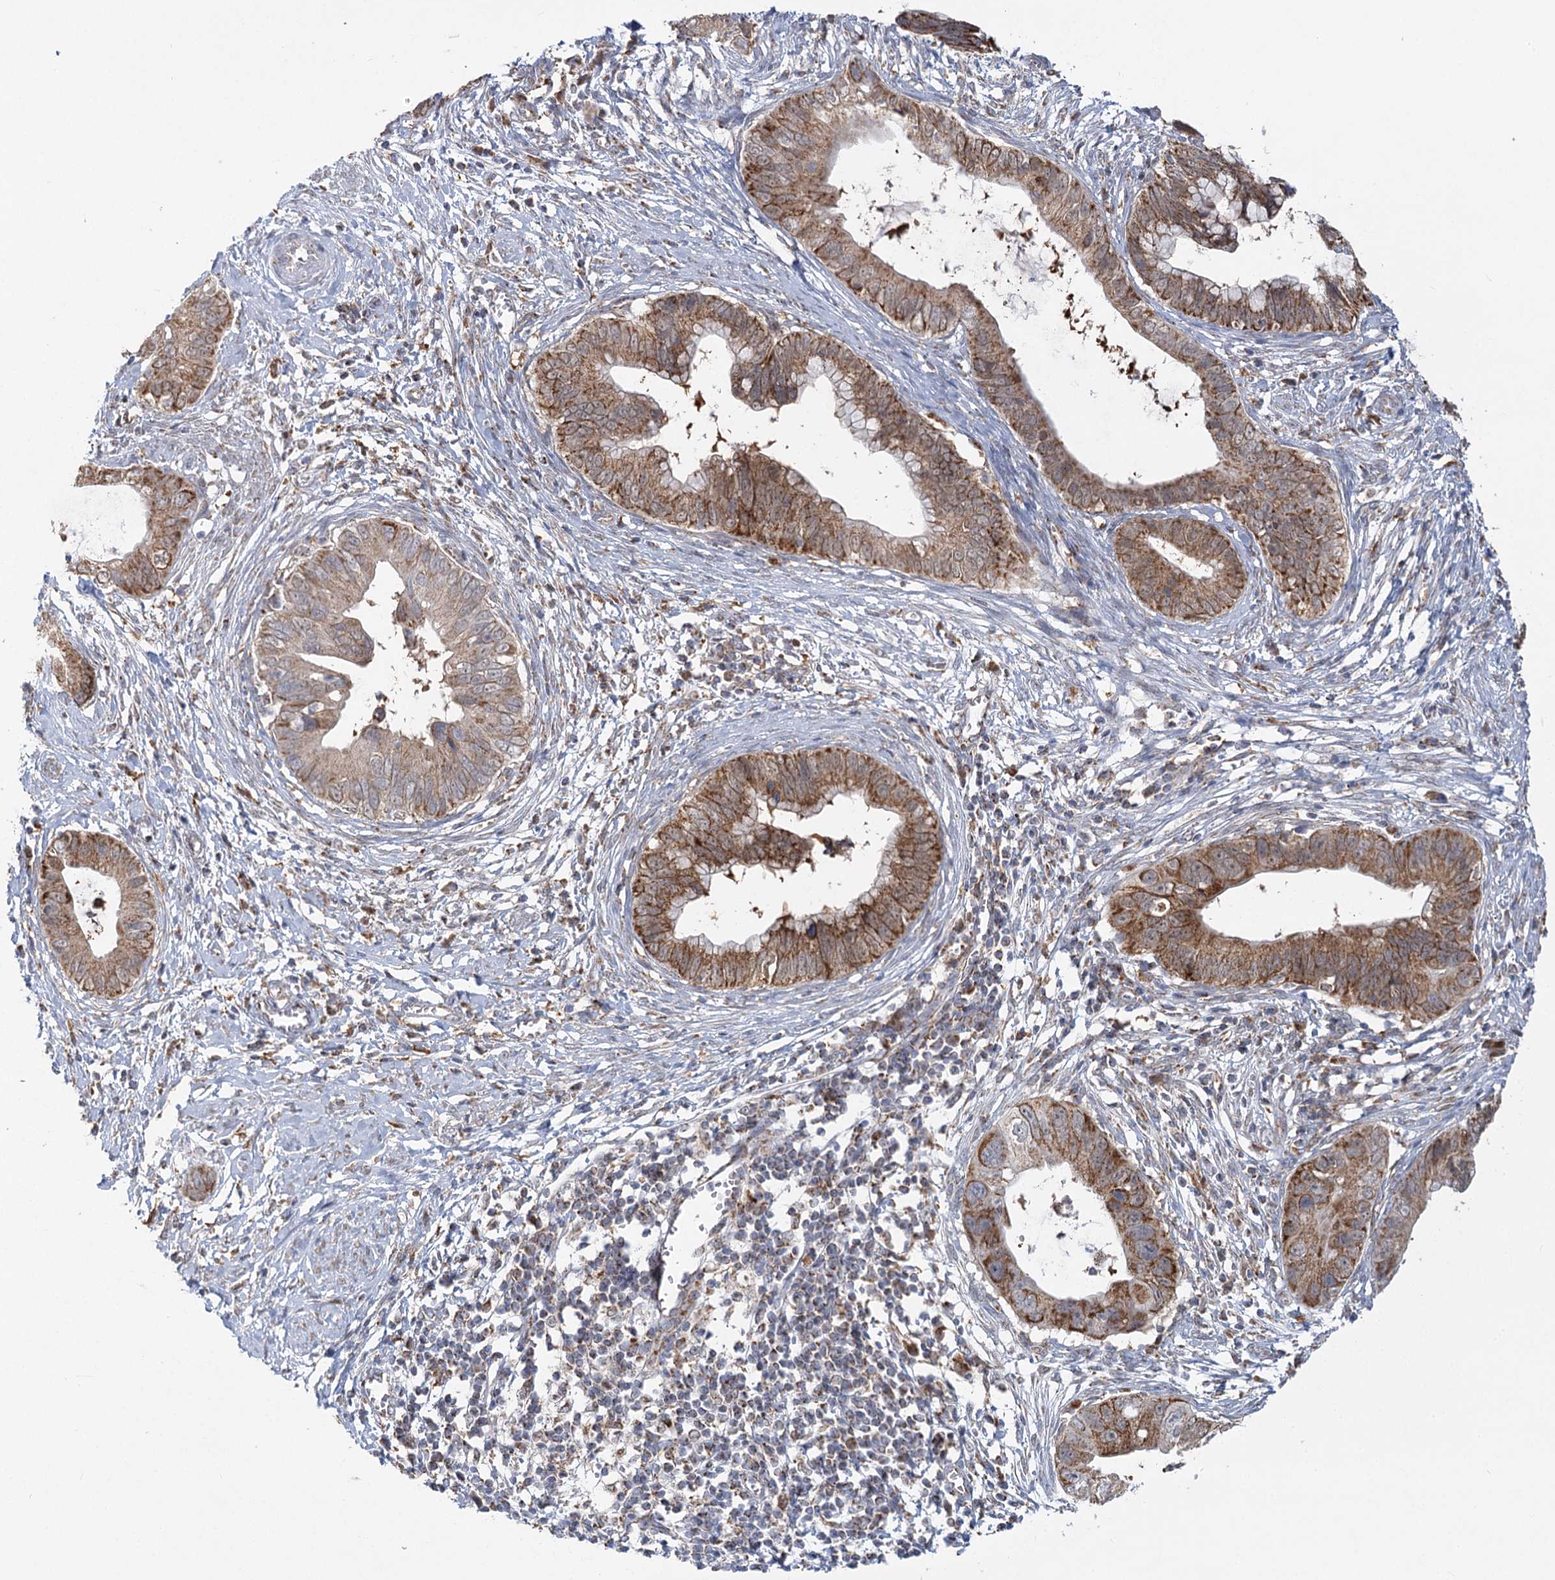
{"staining": {"intensity": "strong", "quantity": ">75%", "location": "cytoplasmic/membranous"}, "tissue": "cervical cancer", "cell_type": "Tumor cells", "image_type": "cancer", "snomed": [{"axis": "morphology", "description": "Adenocarcinoma, NOS"}, {"axis": "topography", "description": "Cervix"}], "caption": "IHC of adenocarcinoma (cervical) demonstrates high levels of strong cytoplasmic/membranous staining in about >75% of tumor cells.", "gene": "TAS1R1", "patient": {"sex": "female", "age": 44}}